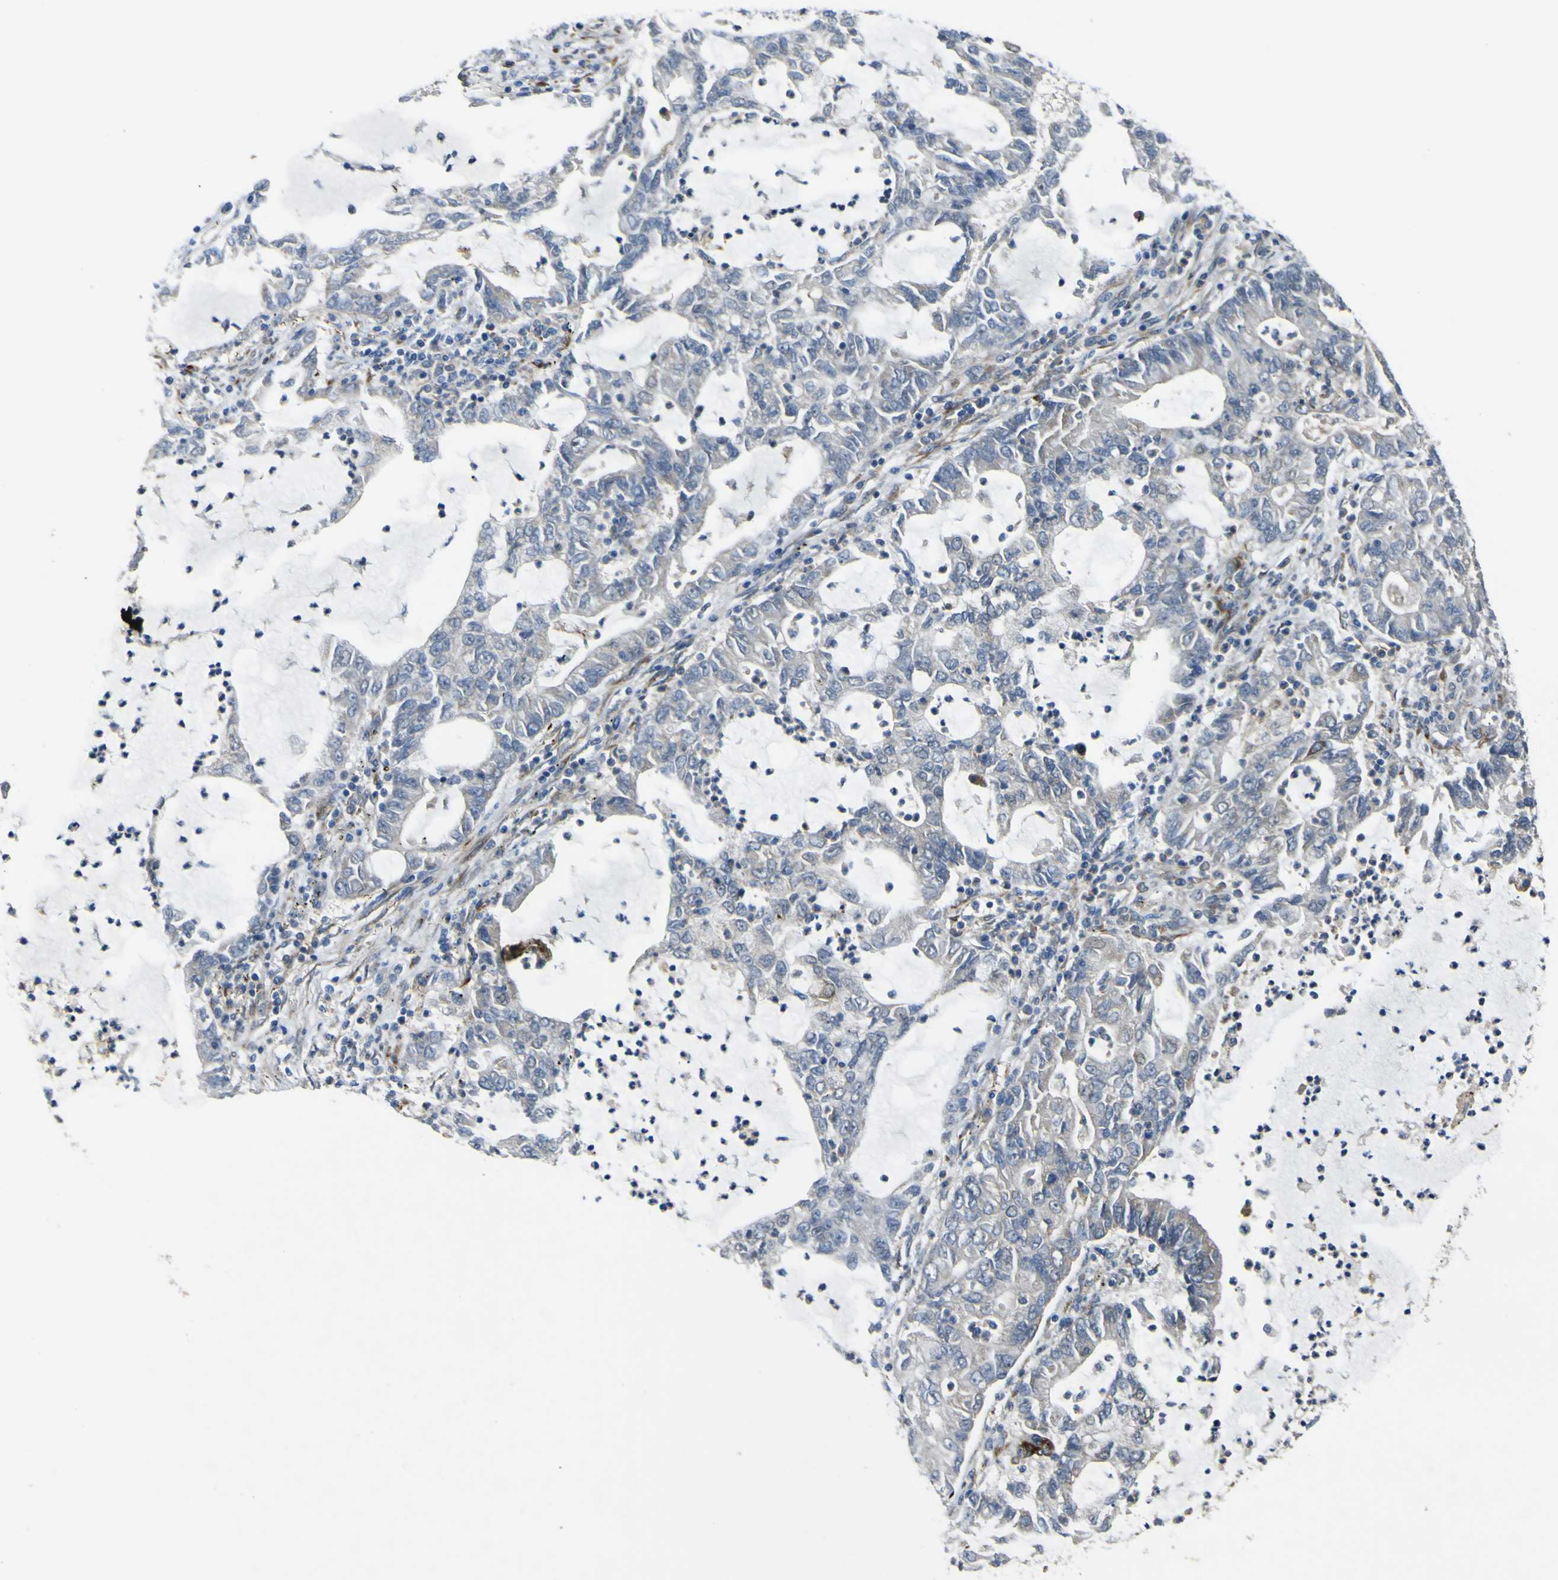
{"staining": {"intensity": "negative", "quantity": "none", "location": "none"}, "tissue": "lung cancer", "cell_type": "Tumor cells", "image_type": "cancer", "snomed": [{"axis": "morphology", "description": "Adenocarcinoma, NOS"}, {"axis": "topography", "description": "Lung"}], "caption": "Tumor cells are negative for brown protein staining in adenocarcinoma (lung). The staining was performed using DAB (3,3'-diaminobenzidine) to visualize the protein expression in brown, while the nuclei were stained in blue with hematoxylin (Magnification: 20x).", "gene": "LBHD1", "patient": {"sex": "female", "age": 51}}